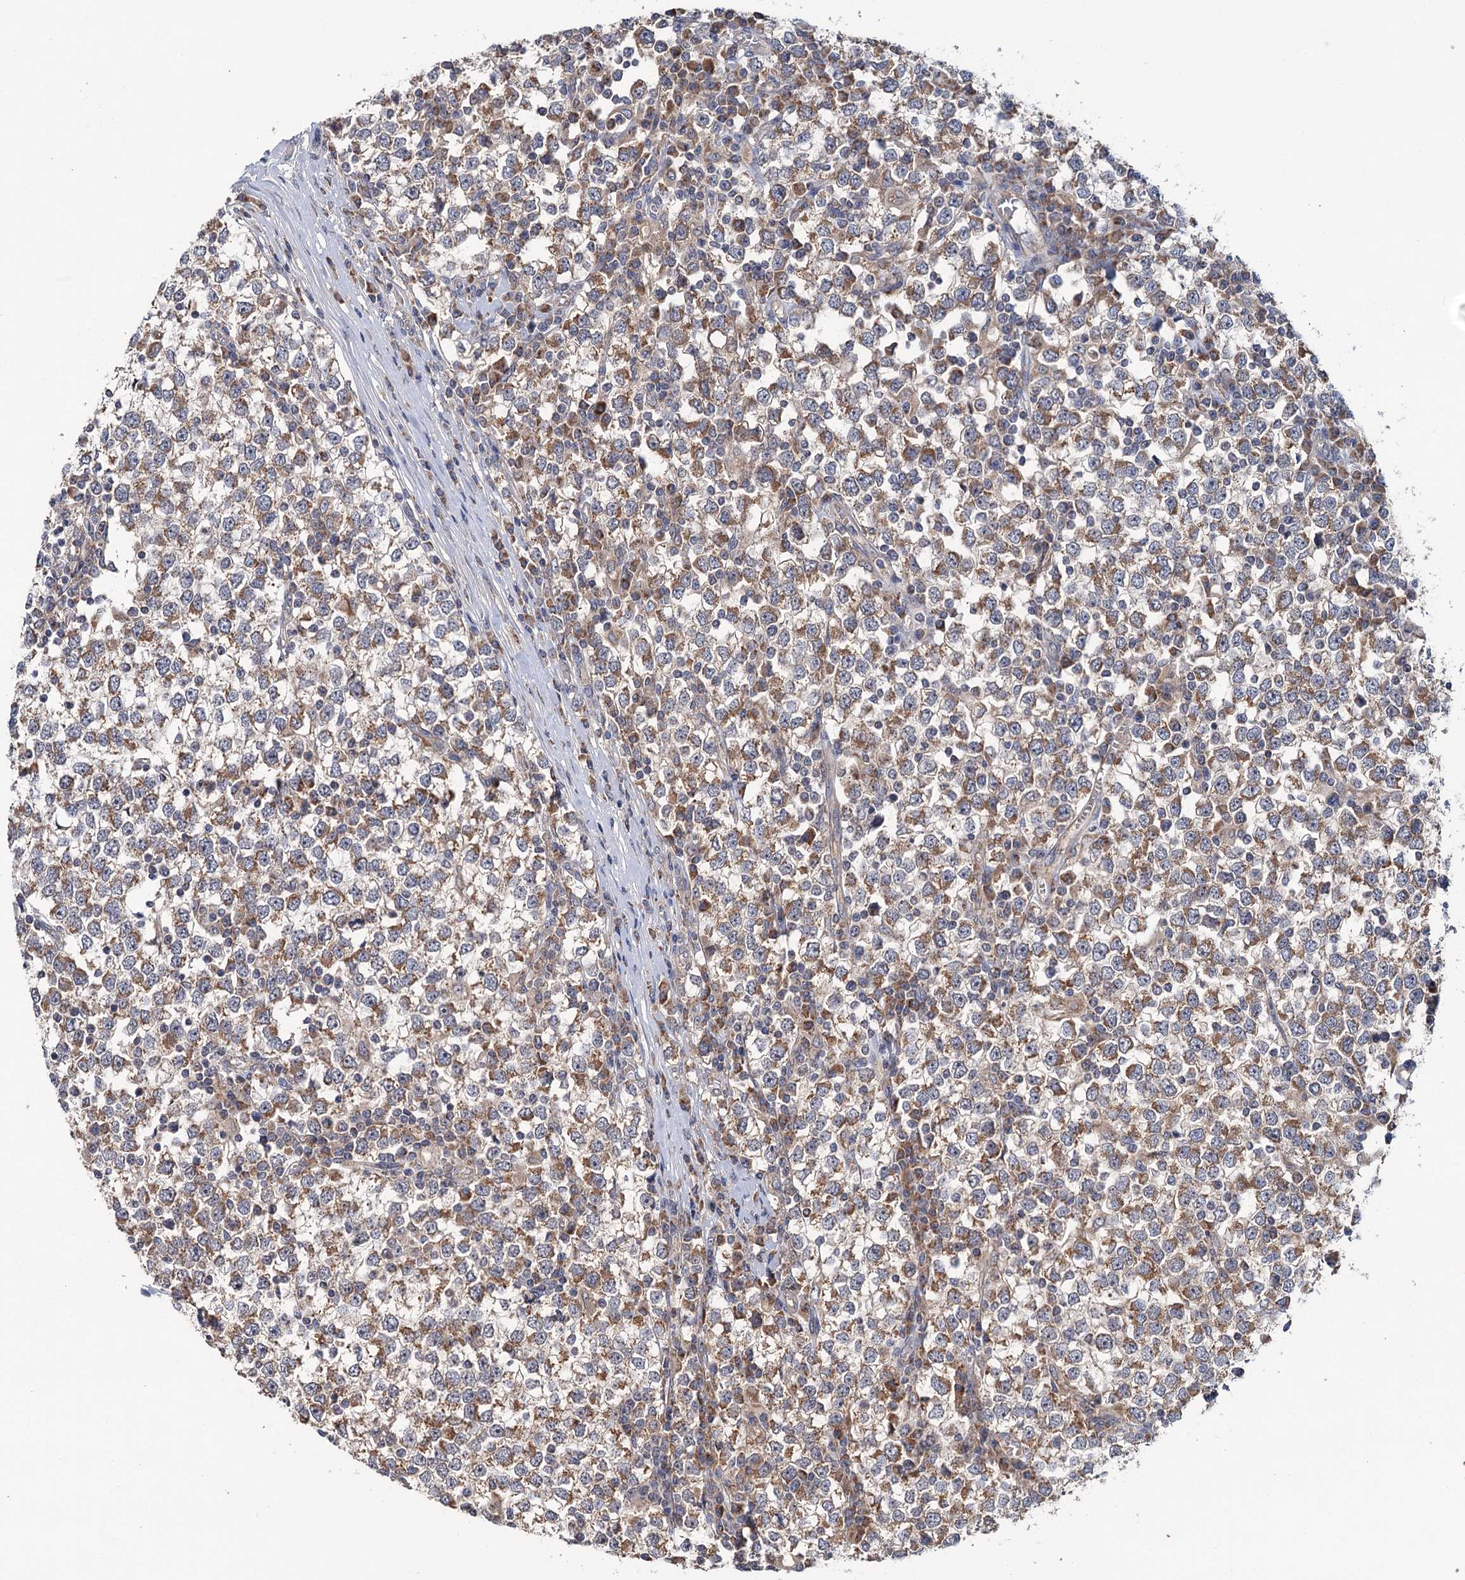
{"staining": {"intensity": "moderate", "quantity": ">75%", "location": "cytoplasmic/membranous"}, "tissue": "testis cancer", "cell_type": "Tumor cells", "image_type": "cancer", "snomed": [{"axis": "morphology", "description": "Seminoma, NOS"}, {"axis": "topography", "description": "Testis"}], "caption": "A micrograph of human testis cancer (seminoma) stained for a protein shows moderate cytoplasmic/membranous brown staining in tumor cells. The staining was performed using DAB (3,3'-diaminobenzidine) to visualize the protein expression in brown, while the nuclei were stained in blue with hematoxylin (Magnification: 20x).", "gene": "DYNC2H1", "patient": {"sex": "male", "age": 65}}